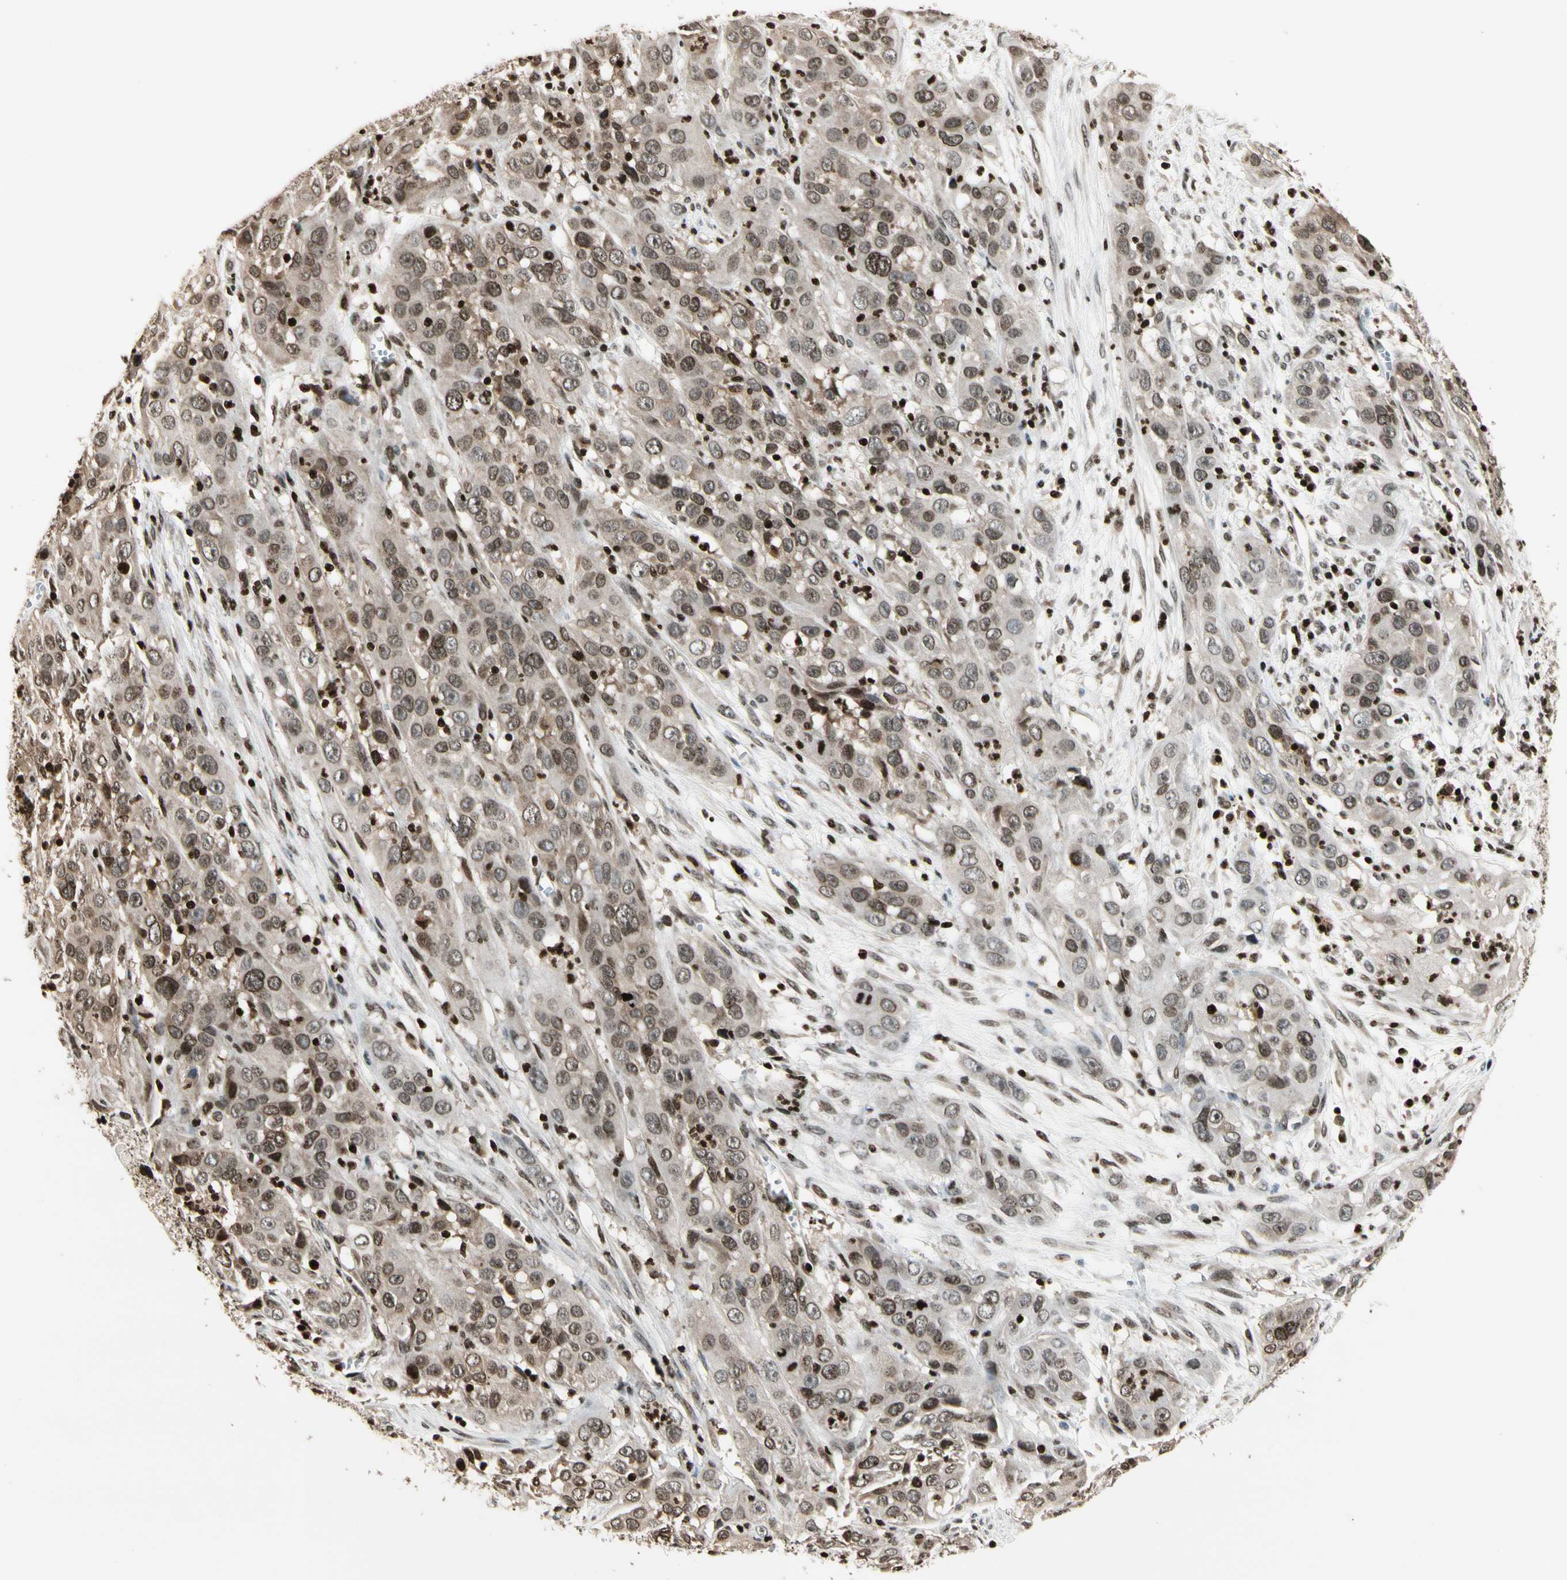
{"staining": {"intensity": "weak", "quantity": ">75%", "location": "cytoplasmic/membranous,nuclear"}, "tissue": "cervical cancer", "cell_type": "Tumor cells", "image_type": "cancer", "snomed": [{"axis": "morphology", "description": "Squamous cell carcinoma, NOS"}, {"axis": "topography", "description": "Cervix"}], "caption": "This is an image of IHC staining of cervical squamous cell carcinoma, which shows weak expression in the cytoplasmic/membranous and nuclear of tumor cells.", "gene": "TSHZ3", "patient": {"sex": "female", "age": 32}}